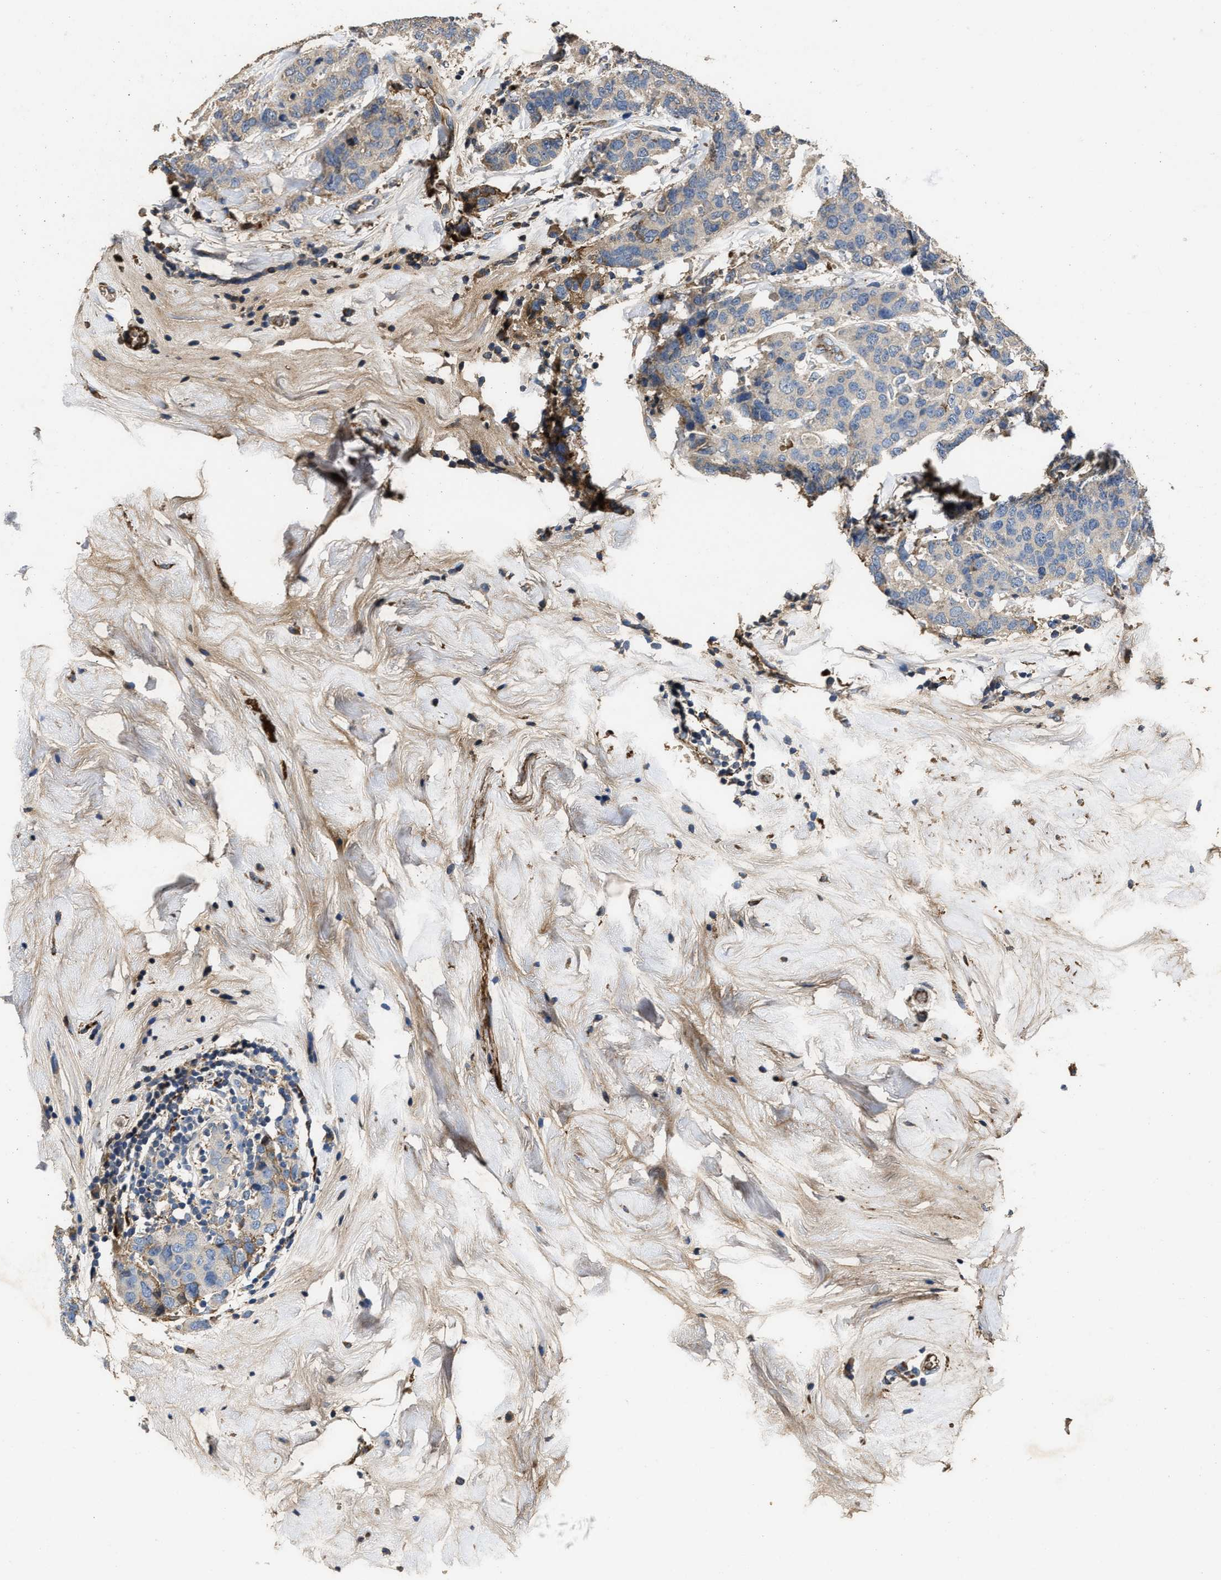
{"staining": {"intensity": "weak", "quantity": "<25%", "location": "cytoplasmic/membranous"}, "tissue": "breast cancer", "cell_type": "Tumor cells", "image_type": "cancer", "snomed": [{"axis": "morphology", "description": "Lobular carcinoma"}, {"axis": "topography", "description": "Breast"}], "caption": "Breast cancer (lobular carcinoma) was stained to show a protein in brown. There is no significant staining in tumor cells.", "gene": "C3", "patient": {"sex": "female", "age": 59}}